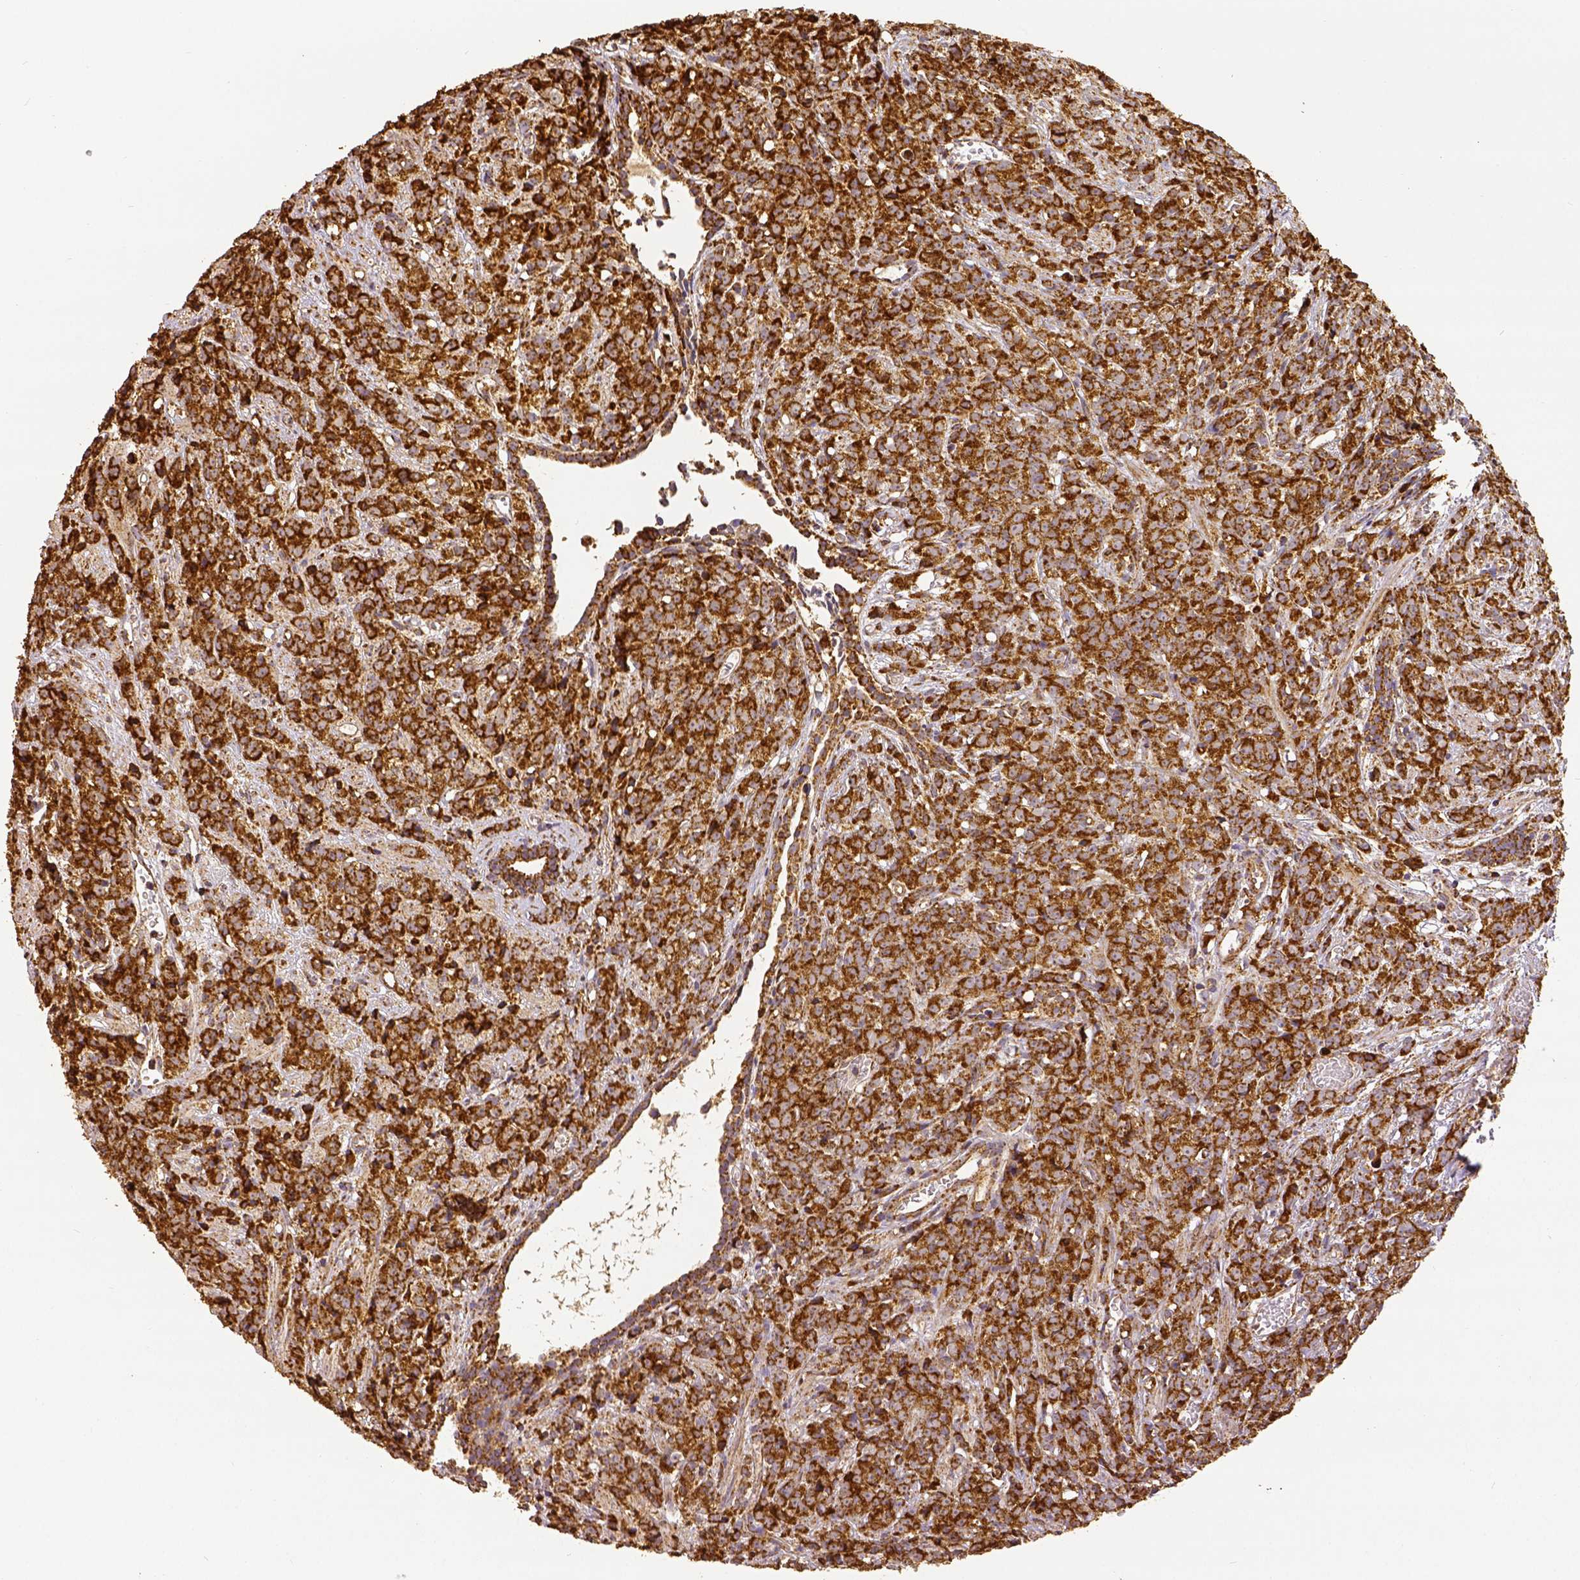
{"staining": {"intensity": "strong", "quantity": ">75%", "location": "cytoplasmic/membranous"}, "tissue": "prostate cancer", "cell_type": "Tumor cells", "image_type": "cancer", "snomed": [{"axis": "morphology", "description": "Adenocarcinoma, High grade"}, {"axis": "topography", "description": "Prostate"}], "caption": "Prostate cancer (adenocarcinoma (high-grade)) stained with immunohistochemistry (IHC) demonstrates strong cytoplasmic/membranous expression in about >75% of tumor cells.", "gene": "SDHB", "patient": {"sex": "male", "age": 81}}